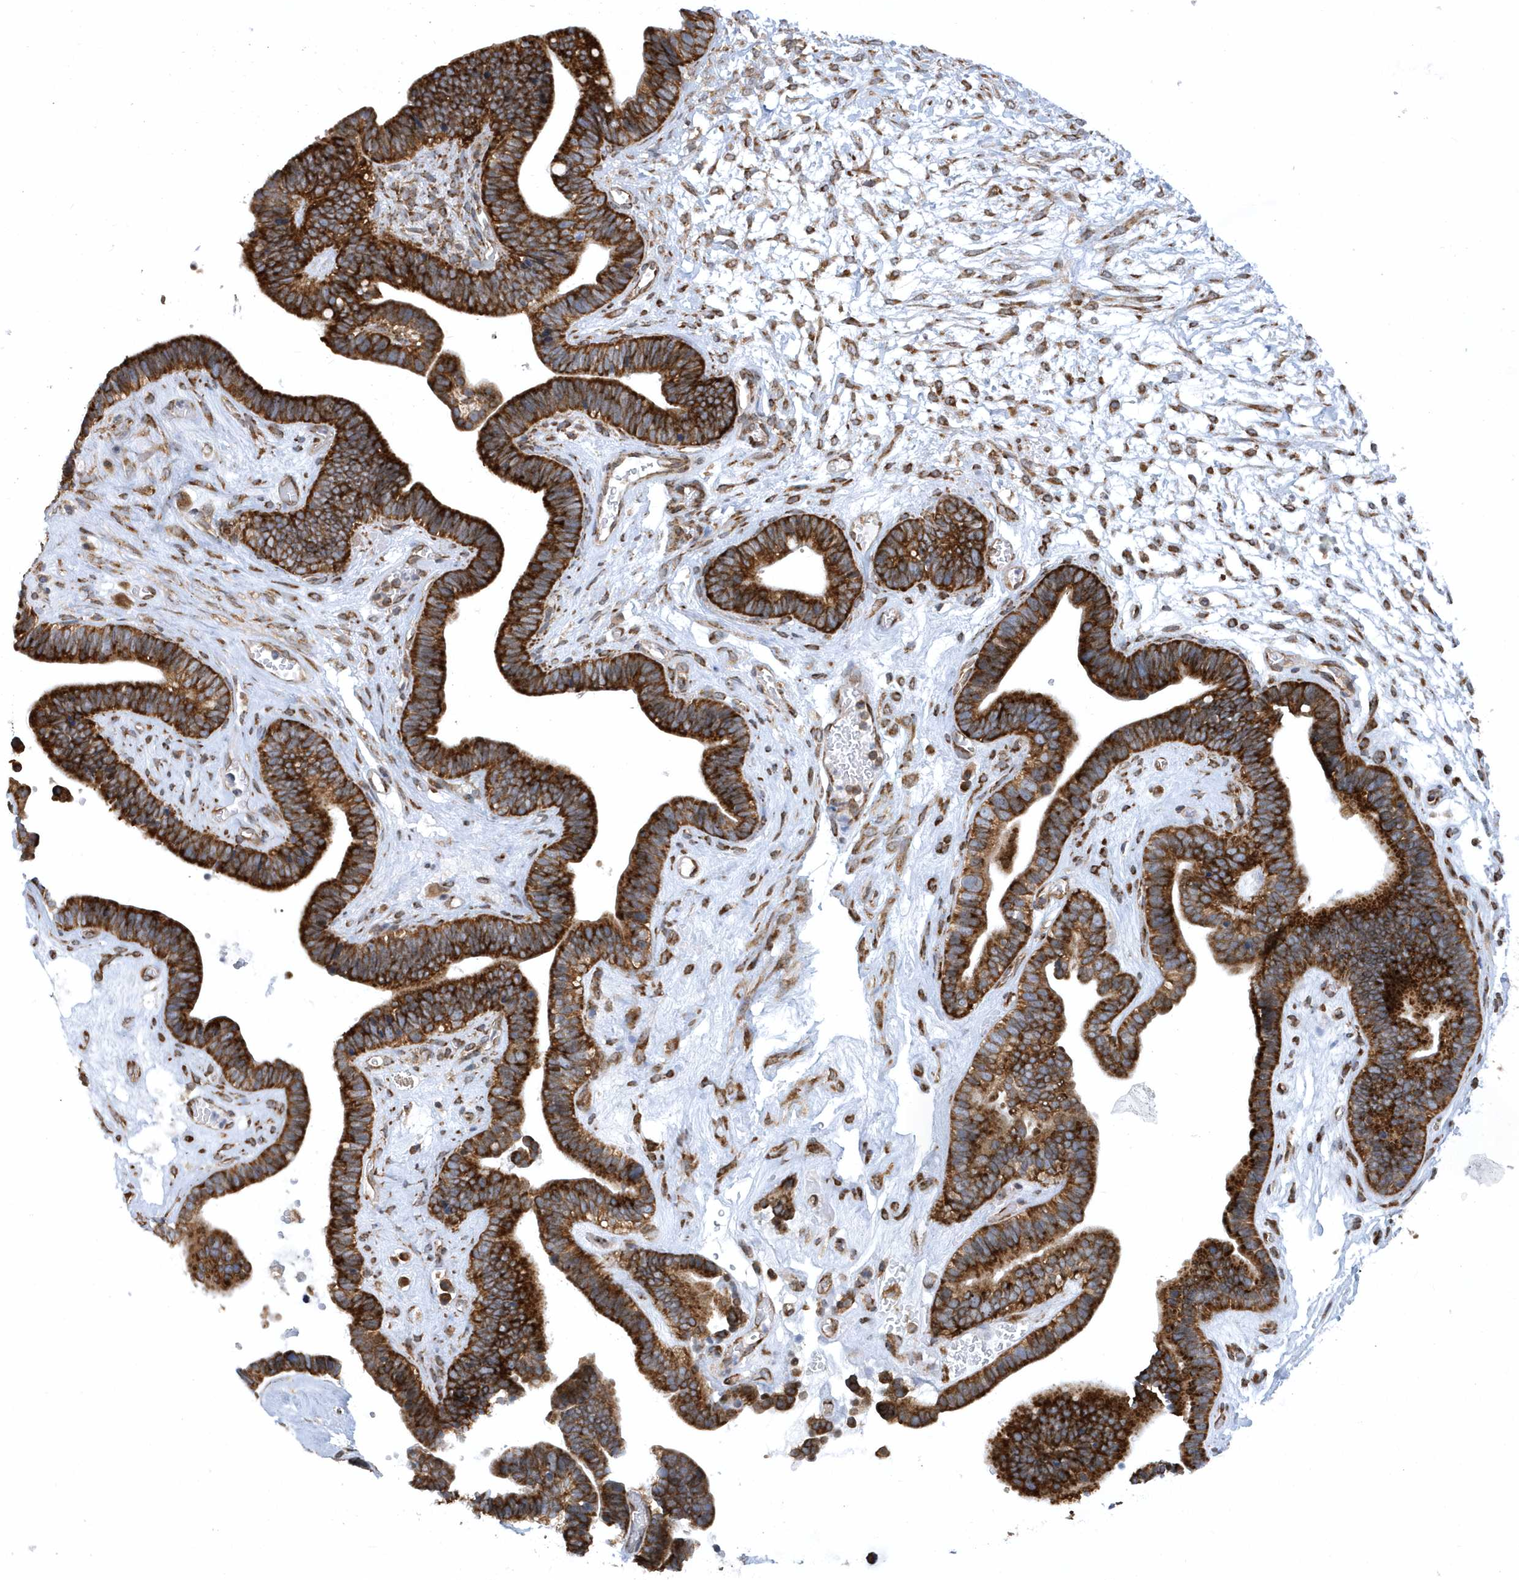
{"staining": {"intensity": "strong", "quantity": ">75%", "location": "cytoplasmic/membranous"}, "tissue": "ovarian cancer", "cell_type": "Tumor cells", "image_type": "cancer", "snomed": [{"axis": "morphology", "description": "Cystadenocarcinoma, serous, NOS"}, {"axis": "topography", "description": "Ovary"}], "caption": "Immunohistochemistry (DAB) staining of human ovarian cancer (serous cystadenocarcinoma) exhibits strong cytoplasmic/membranous protein positivity in about >75% of tumor cells.", "gene": "PHF1", "patient": {"sex": "female", "age": 56}}